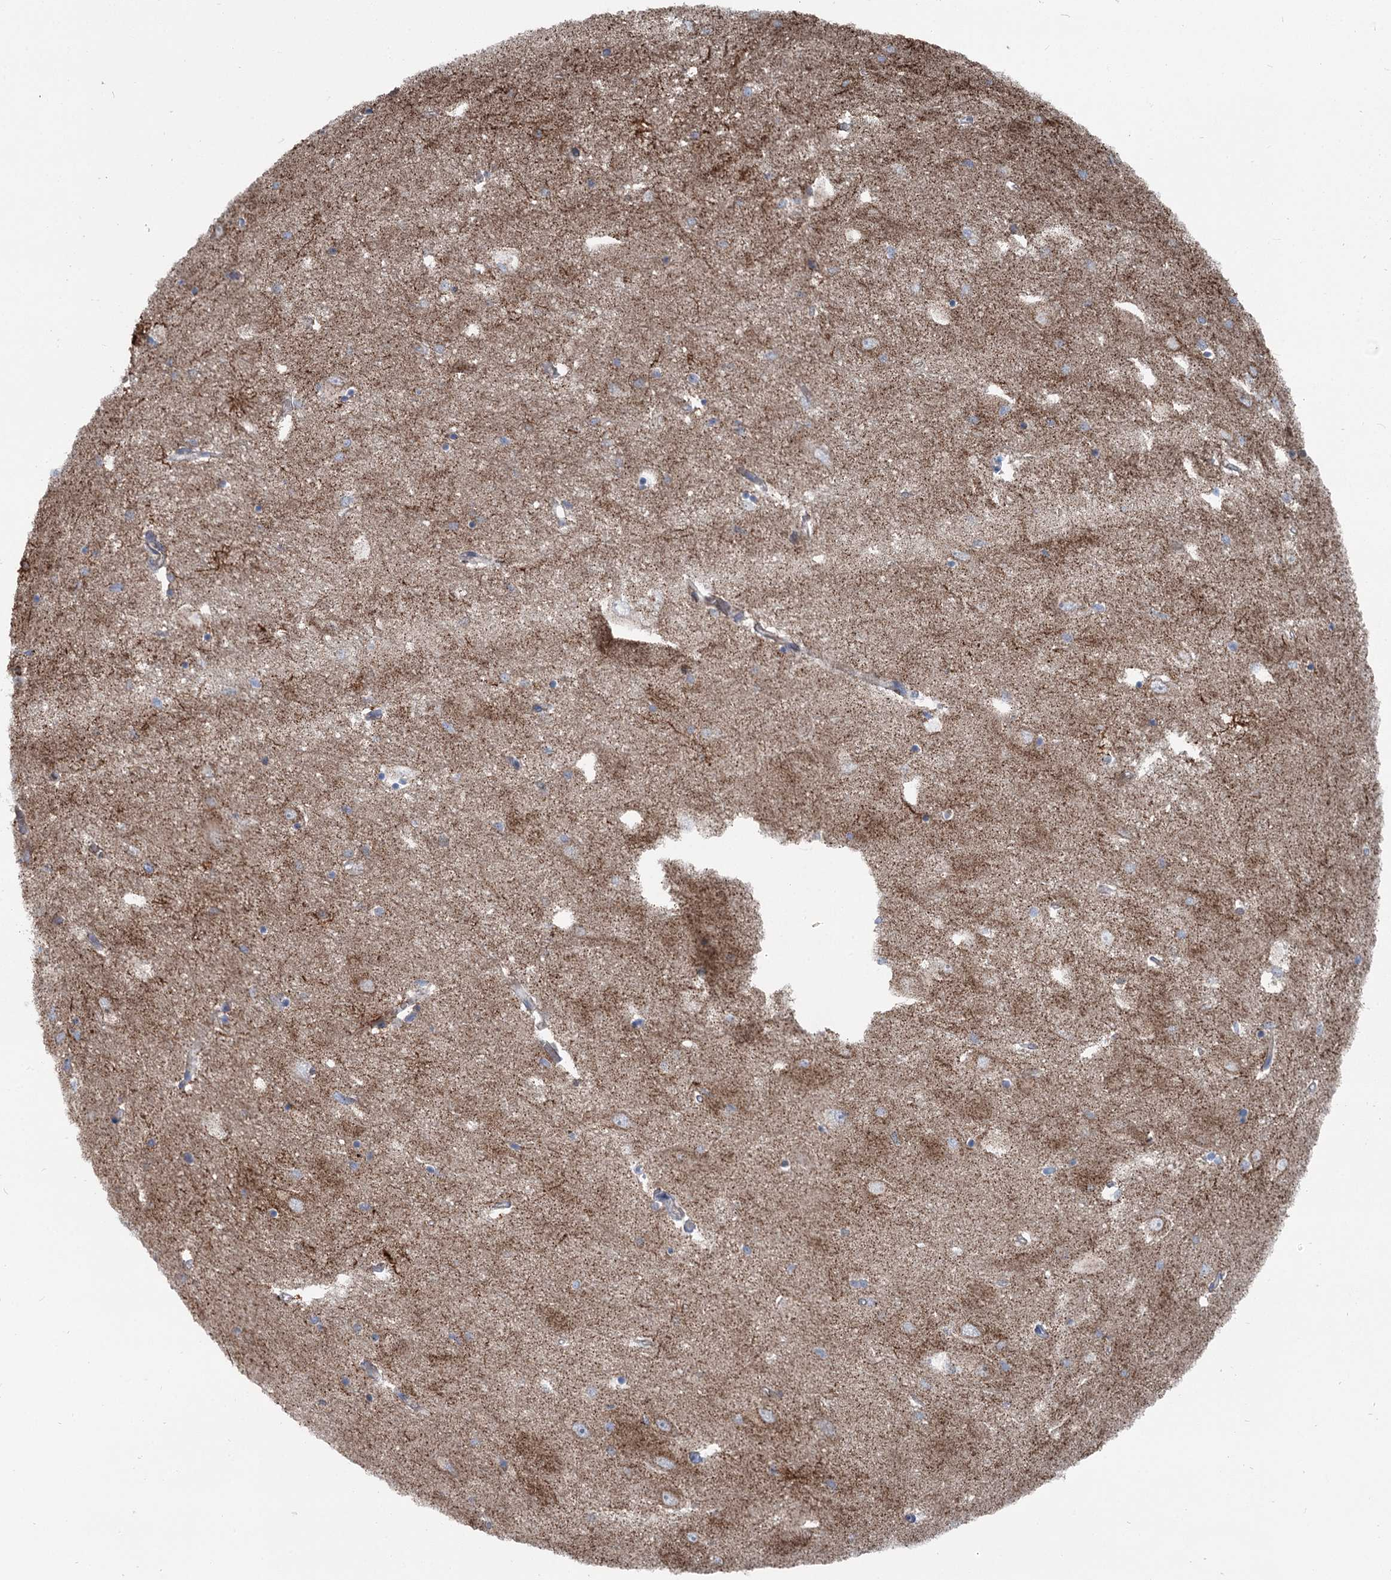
{"staining": {"intensity": "moderate", "quantity": "<25%", "location": "cytoplasmic/membranous"}, "tissue": "hippocampus", "cell_type": "Glial cells", "image_type": "normal", "snomed": [{"axis": "morphology", "description": "Normal tissue, NOS"}, {"axis": "topography", "description": "Hippocampus"}], "caption": "Immunohistochemical staining of benign human hippocampus reveals <25% levels of moderate cytoplasmic/membranous protein expression in about <25% of glial cells.", "gene": "MARK2", "patient": {"sex": "female", "age": 64}}